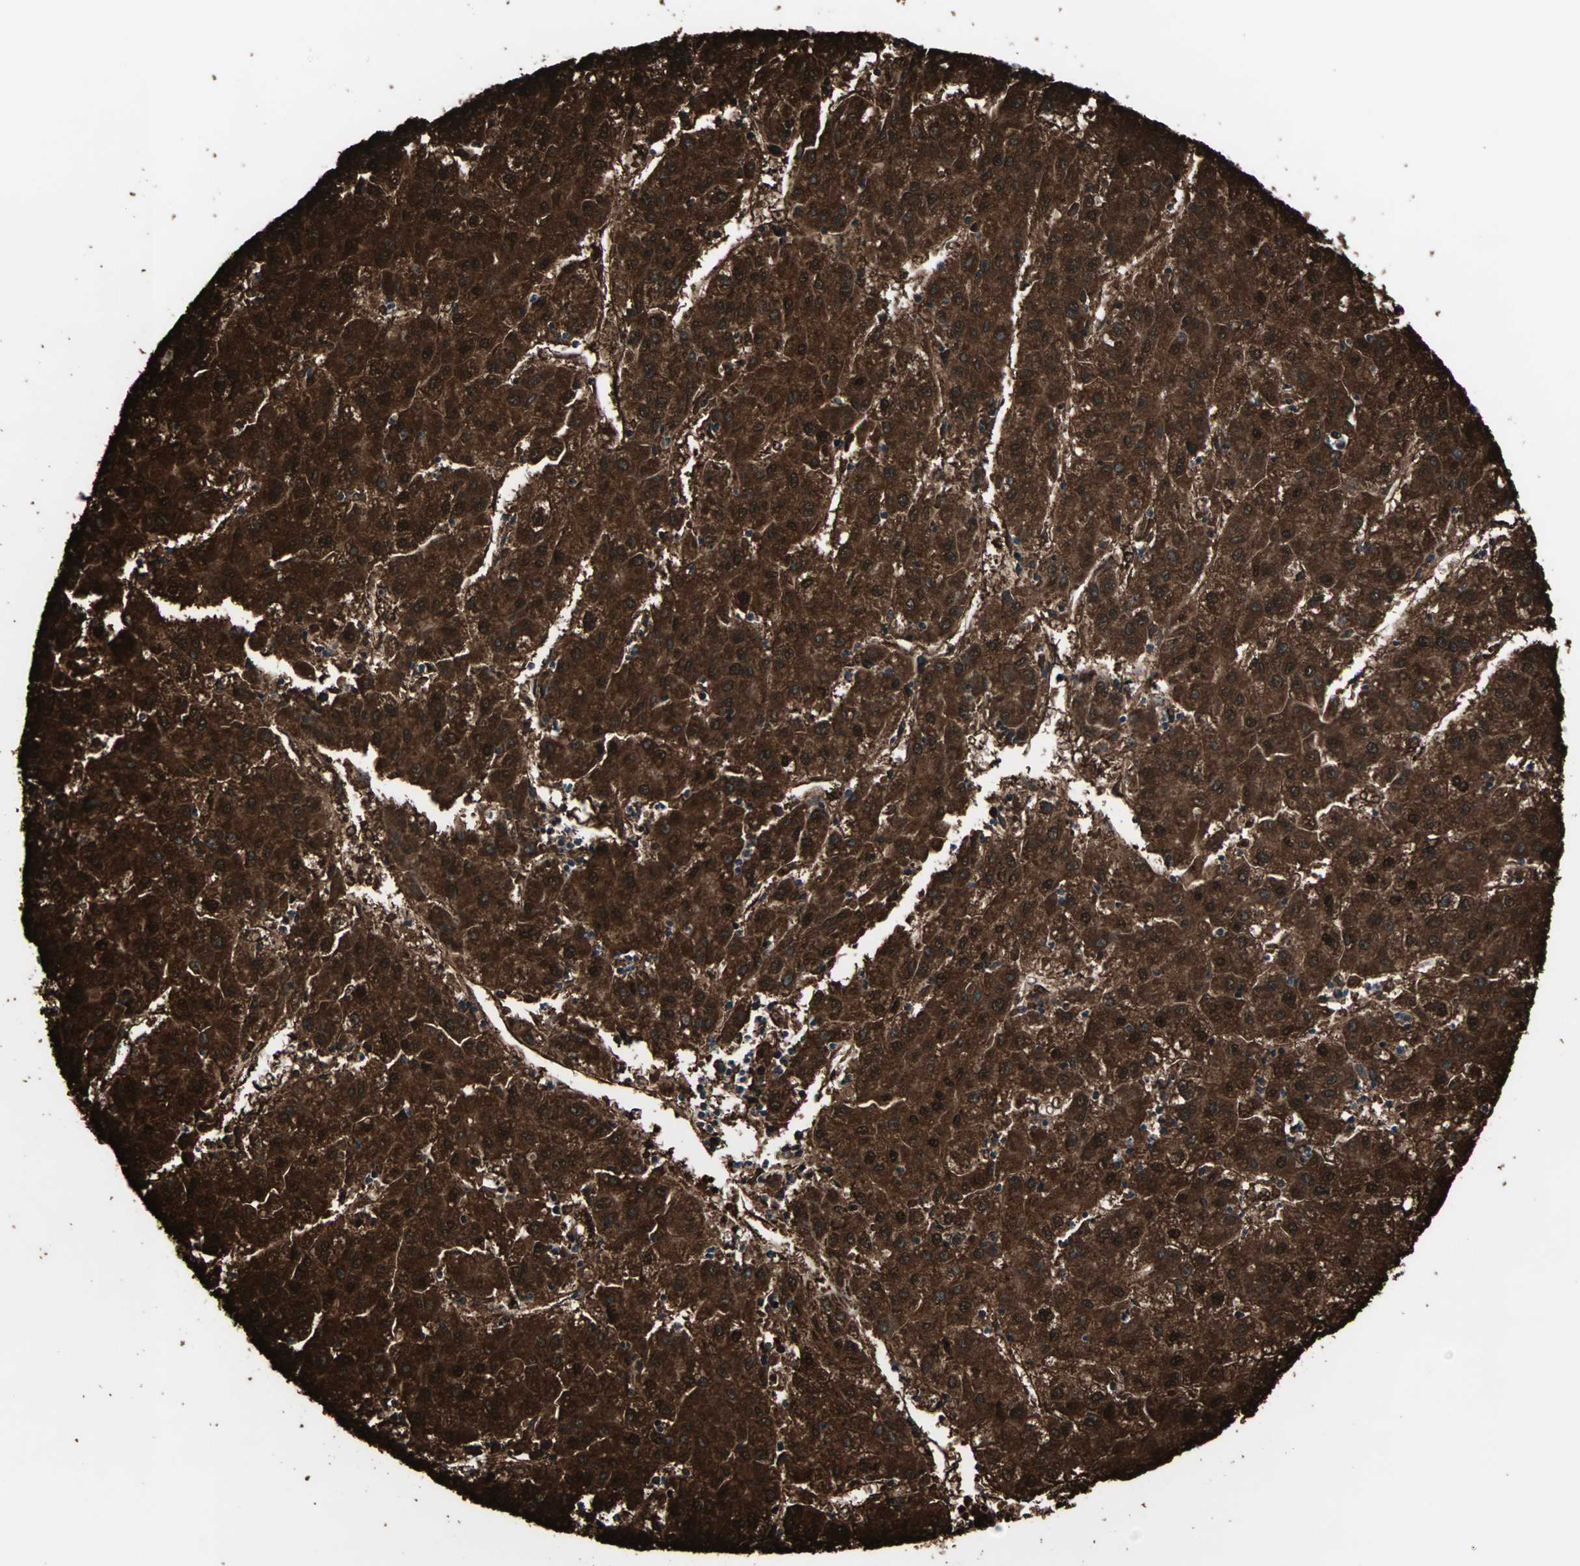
{"staining": {"intensity": "strong", "quantity": ">75%", "location": "cytoplasmic/membranous"}, "tissue": "liver cancer", "cell_type": "Tumor cells", "image_type": "cancer", "snomed": [{"axis": "morphology", "description": "Carcinoma, Hepatocellular, NOS"}, {"axis": "topography", "description": "Liver"}], "caption": "Strong cytoplasmic/membranous protein staining is present in about >75% of tumor cells in liver hepatocellular carcinoma.", "gene": "CBLC", "patient": {"sex": "male", "age": 72}}